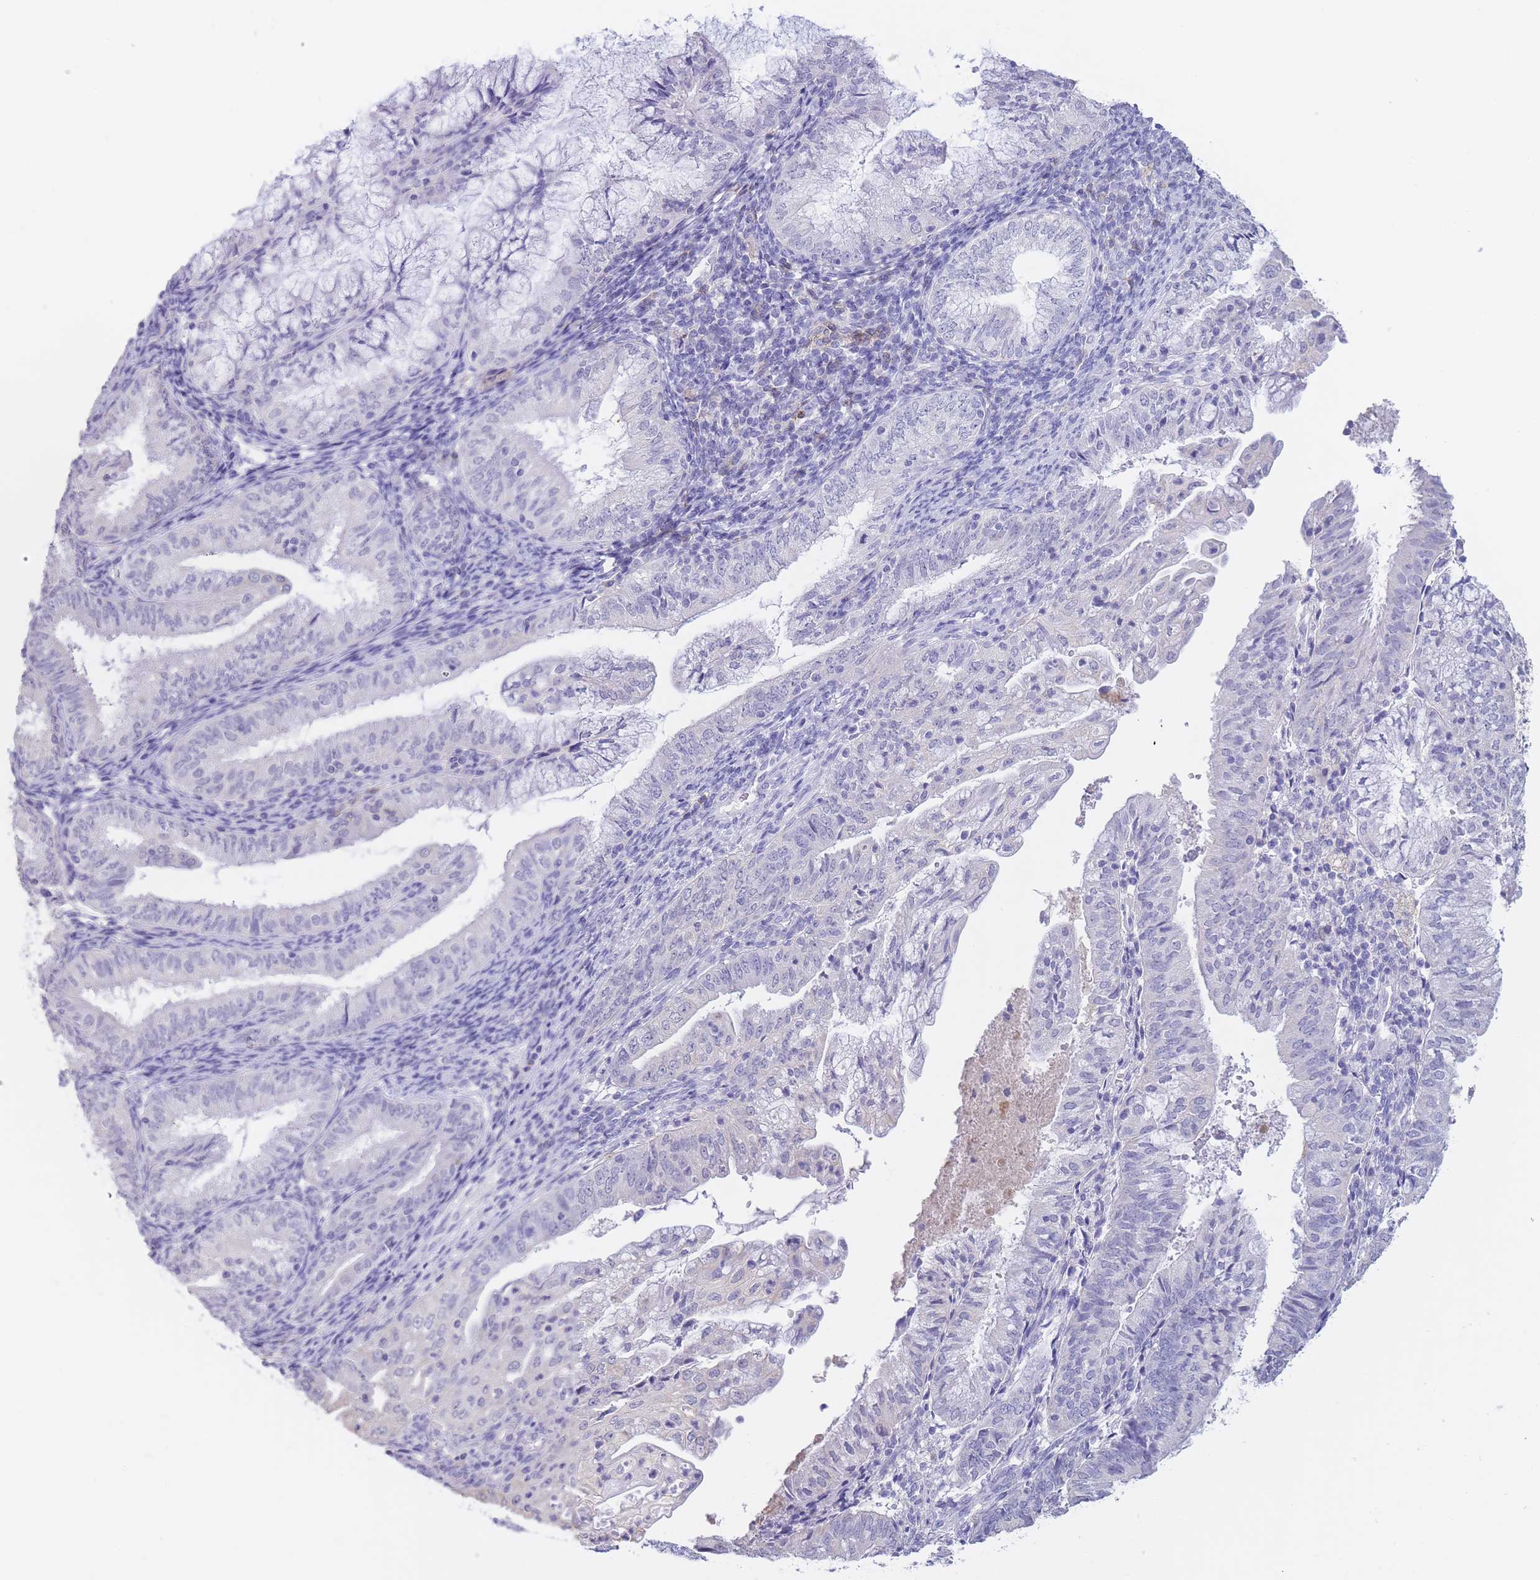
{"staining": {"intensity": "negative", "quantity": "none", "location": "none"}, "tissue": "endometrial cancer", "cell_type": "Tumor cells", "image_type": "cancer", "snomed": [{"axis": "morphology", "description": "Adenocarcinoma, NOS"}, {"axis": "topography", "description": "Endometrium"}], "caption": "Immunohistochemical staining of endometrial cancer (adenocarcinoma) demonstrates no significant positivity in tumor cells.", "gene": "CD37", "patient": {"sex": "female", "age": 55}}